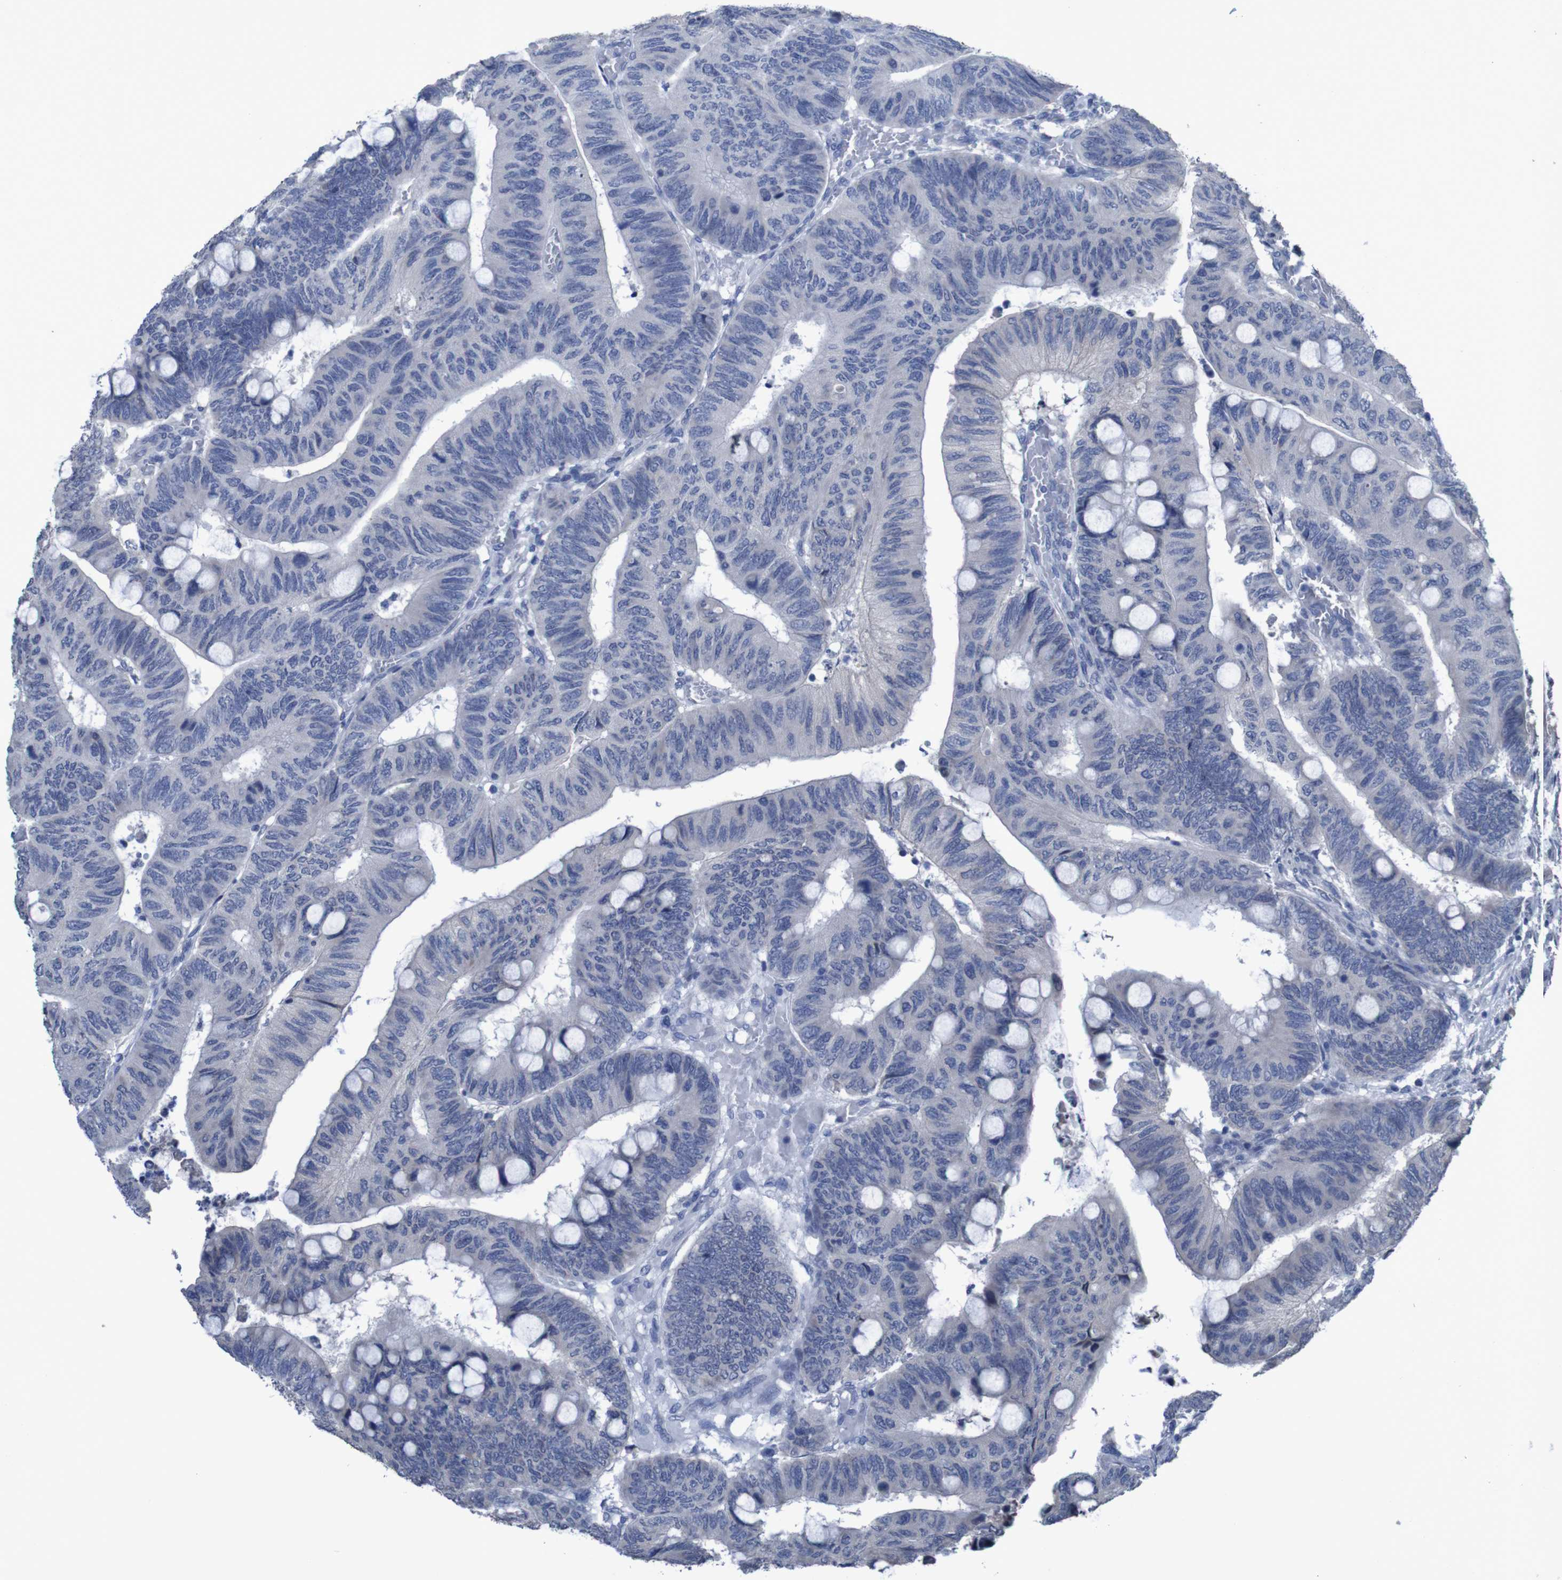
{"staining": {"intensity": "negative", "quantity": "none", "location": "none"}, "tissue": "colorectal cancer", "cell_type": "Tumor cells", "image_type": "cancer", "snomed": [{"axis": "morphology", "description": "Normal tissue, NOS"}, {"axis": "morphology", "description": "Adenocarcinoma, NOS"}, {"axis": "topography", "description": "Rectum"}, {"axis": "topography", "description": "Peripheral nerve tissue"}], "caption": "The micrograph demonstrates no staining of tumor cells in adenocarcinoma (colorectal).", "gene": "CLDN18", "patient": {"sex": "male", "age": 92}}